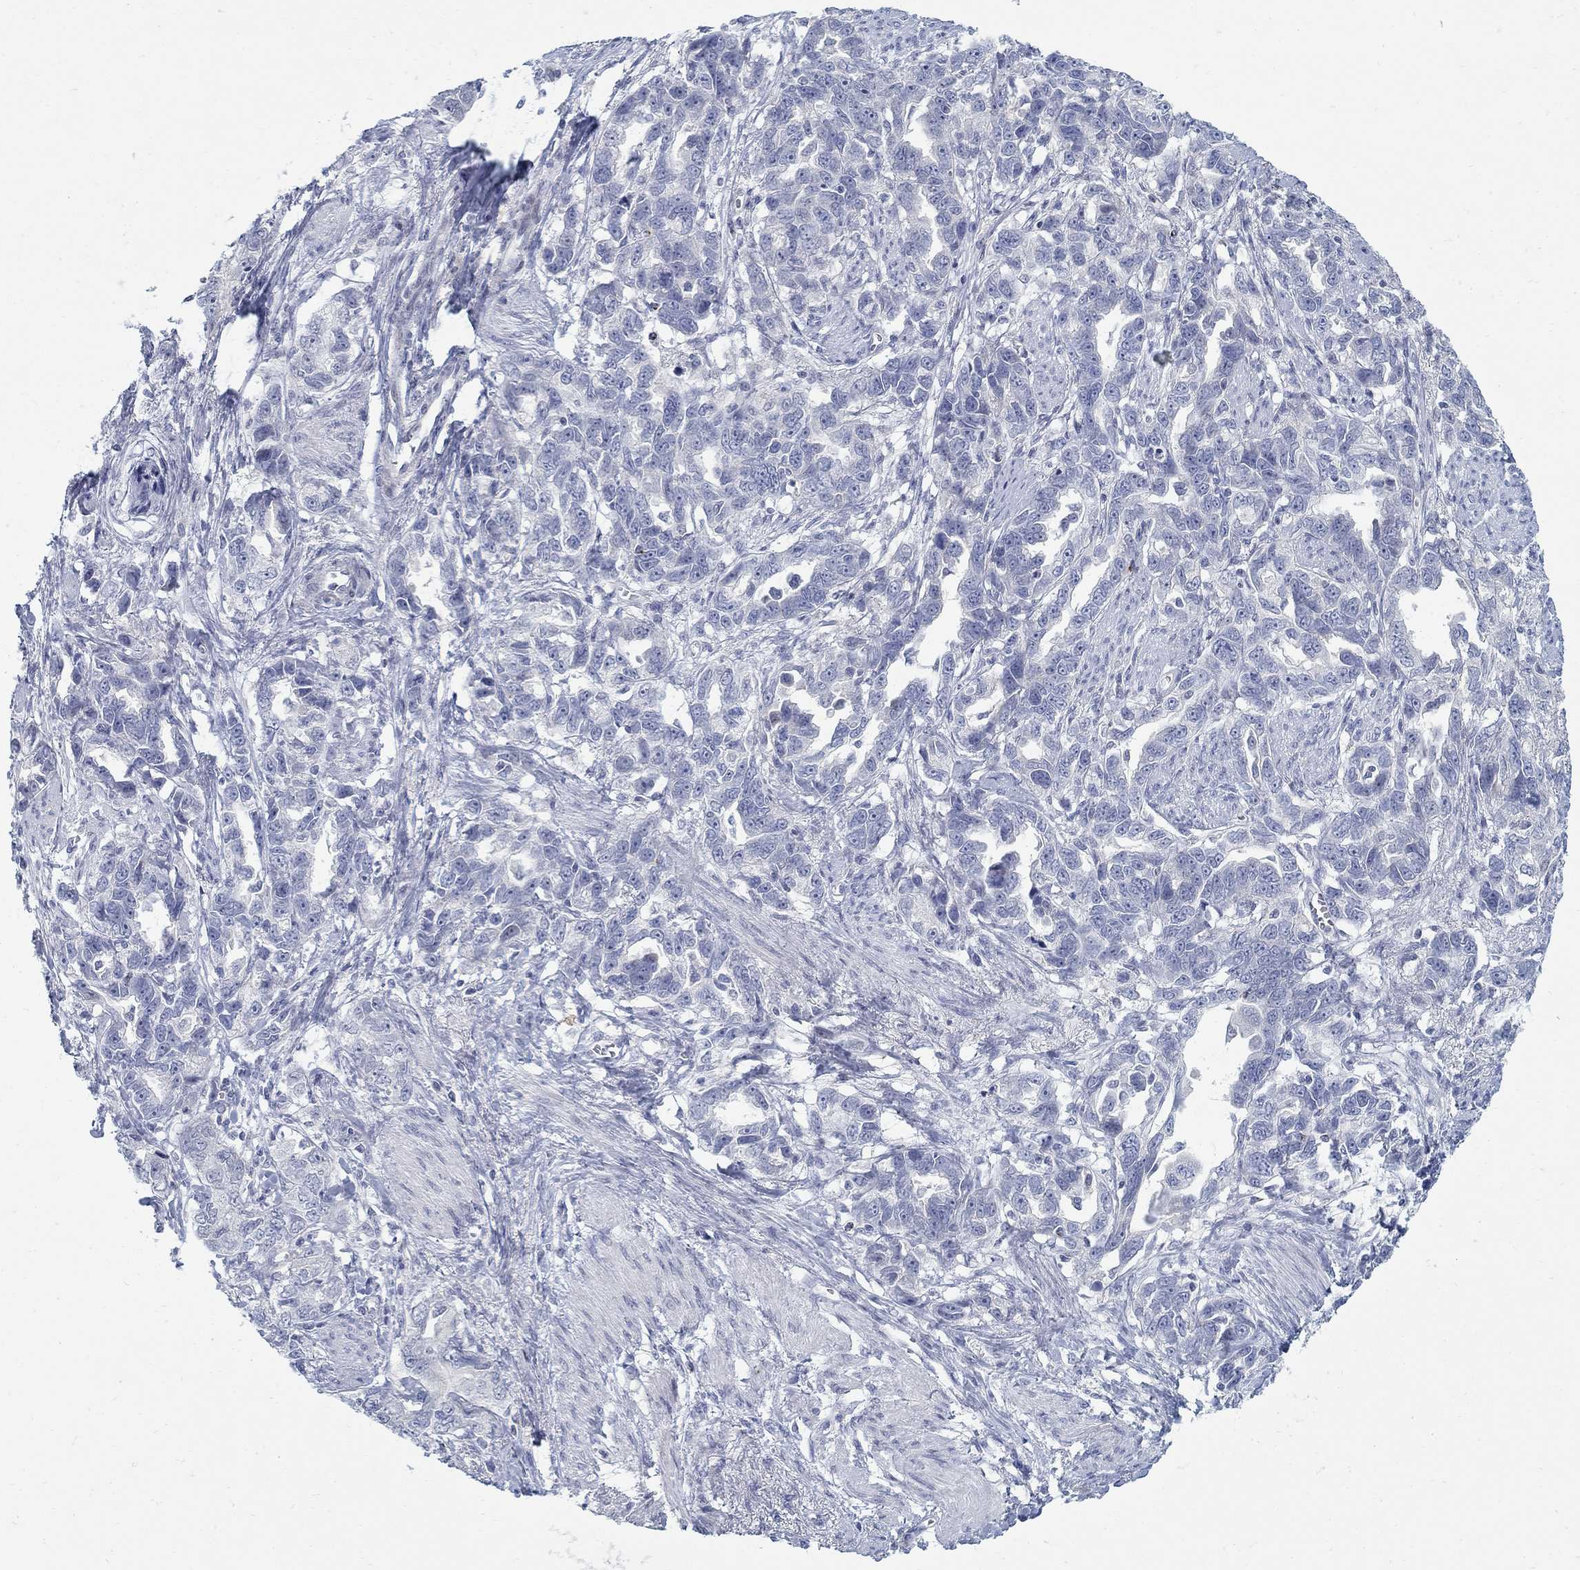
{"staining": {"intensity": "negative", "quantity": "none", "location": "none"}, "tissue": "ovarian cancer", "cell_type": "Tumor cells", "image_type": "cancer", "snomed": [{"axis": "morphology", "description": "Cystadenocarcinoma, serous, NOS"}, {"axis": "topography", "description": "Ovary"}], "caption": "Ovarian serous cystadenocarcinoma was stained to show a protein in brown. There is no significant expression in tumor cells.", "gene": "ANO7", "patient": {"sex": "female", "age": 51}}